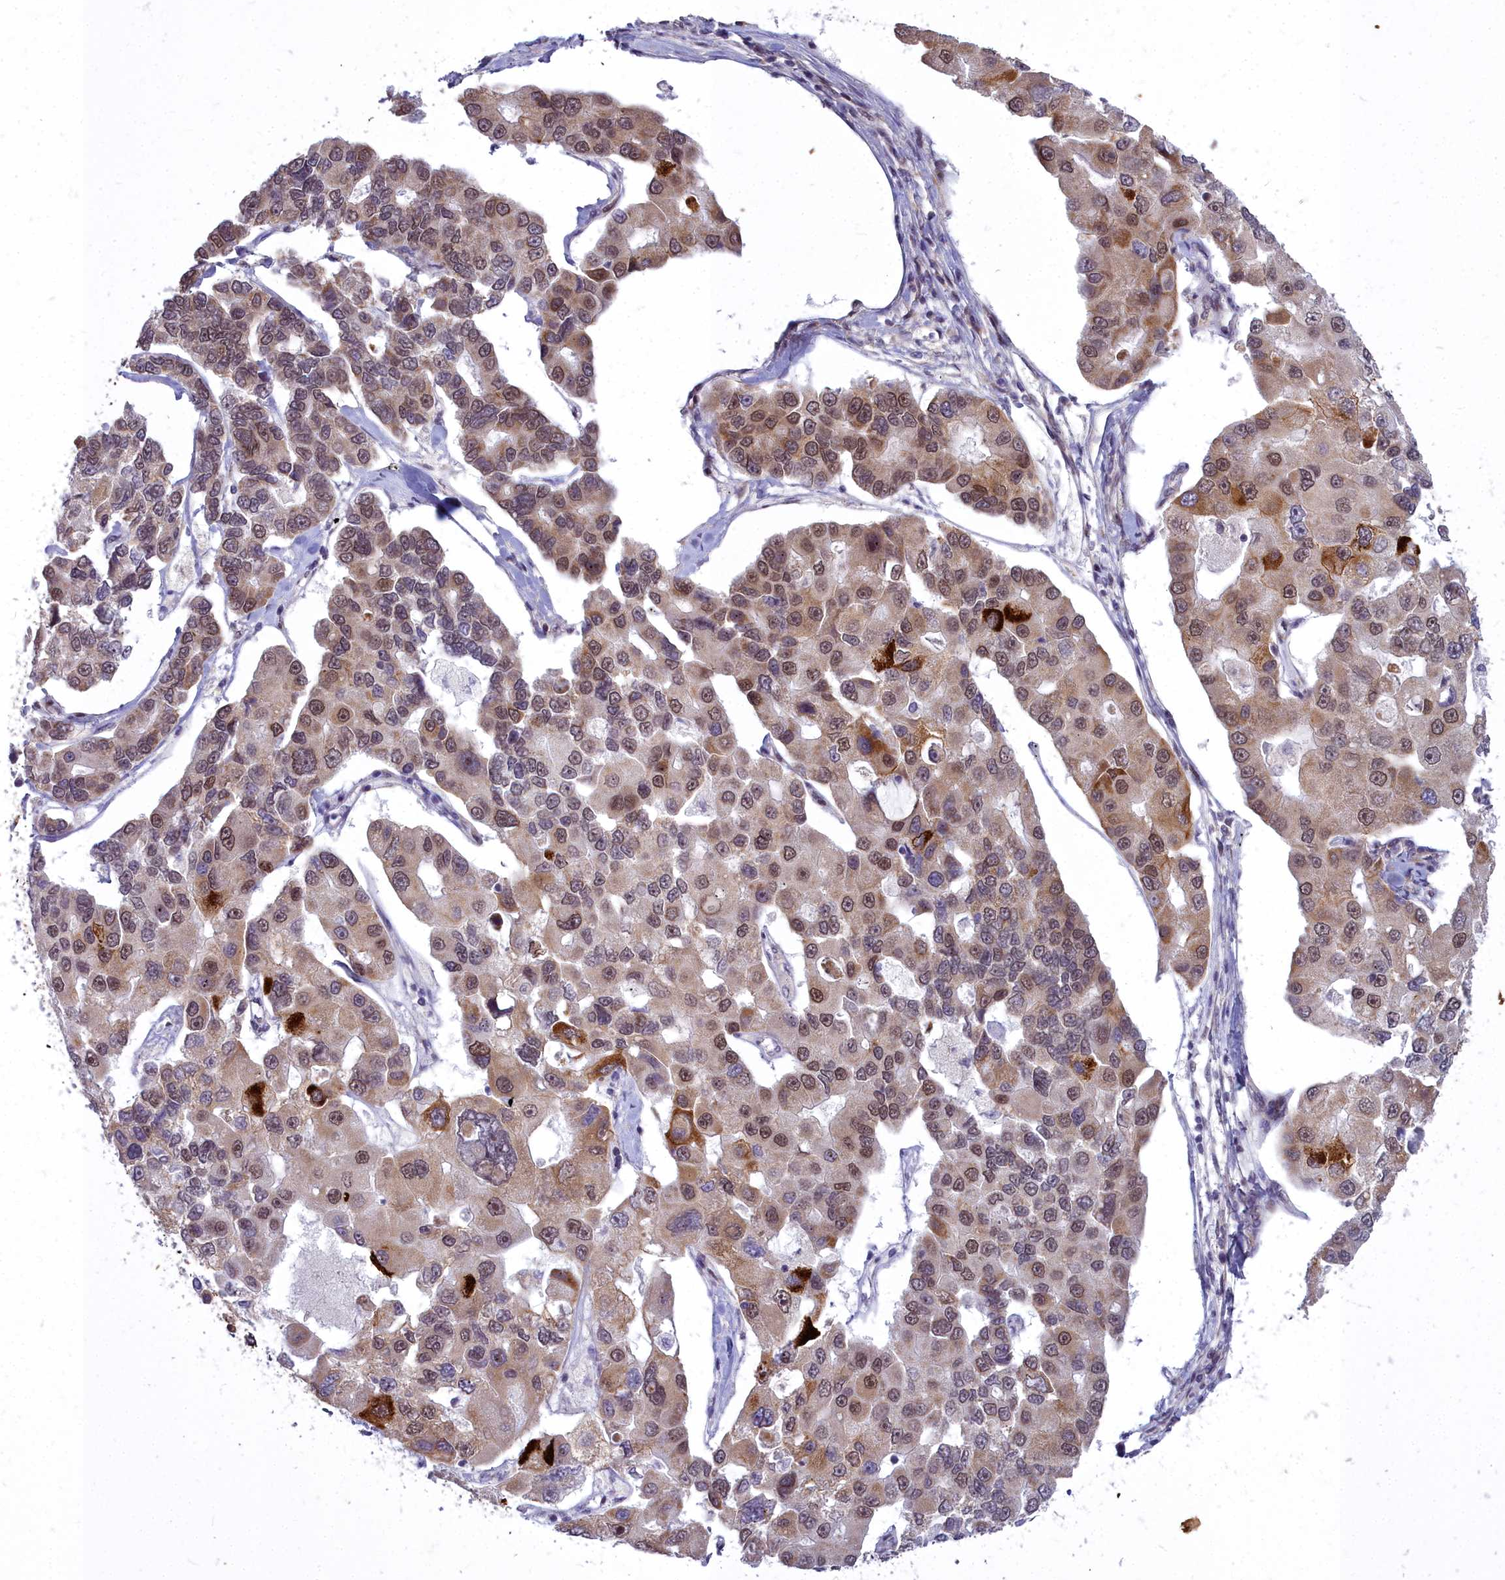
{"staining": {"intensity": "moderate", "quantity": "25%-75%", "location": "cytoplasmic/membranous,nuclear"}, "tissue": "lung cancer", "cell_type": "Tumor cells", "image_type": "cancer", "snomed": [{"axis": "morphology", "description": "Adenocarcinoma, NOS"}, {"axis": "topography", "description": "Lung"}], "caption": "Immunohistochemistry (IHC) of lung cancer demonstrates medium levels of moderate cytoplasmic/membranous and nuclear staining in approximately 25%-75% of tumor cells.", "gene": "ABCB8", "patient": {"sex": "female", "age": 54}}